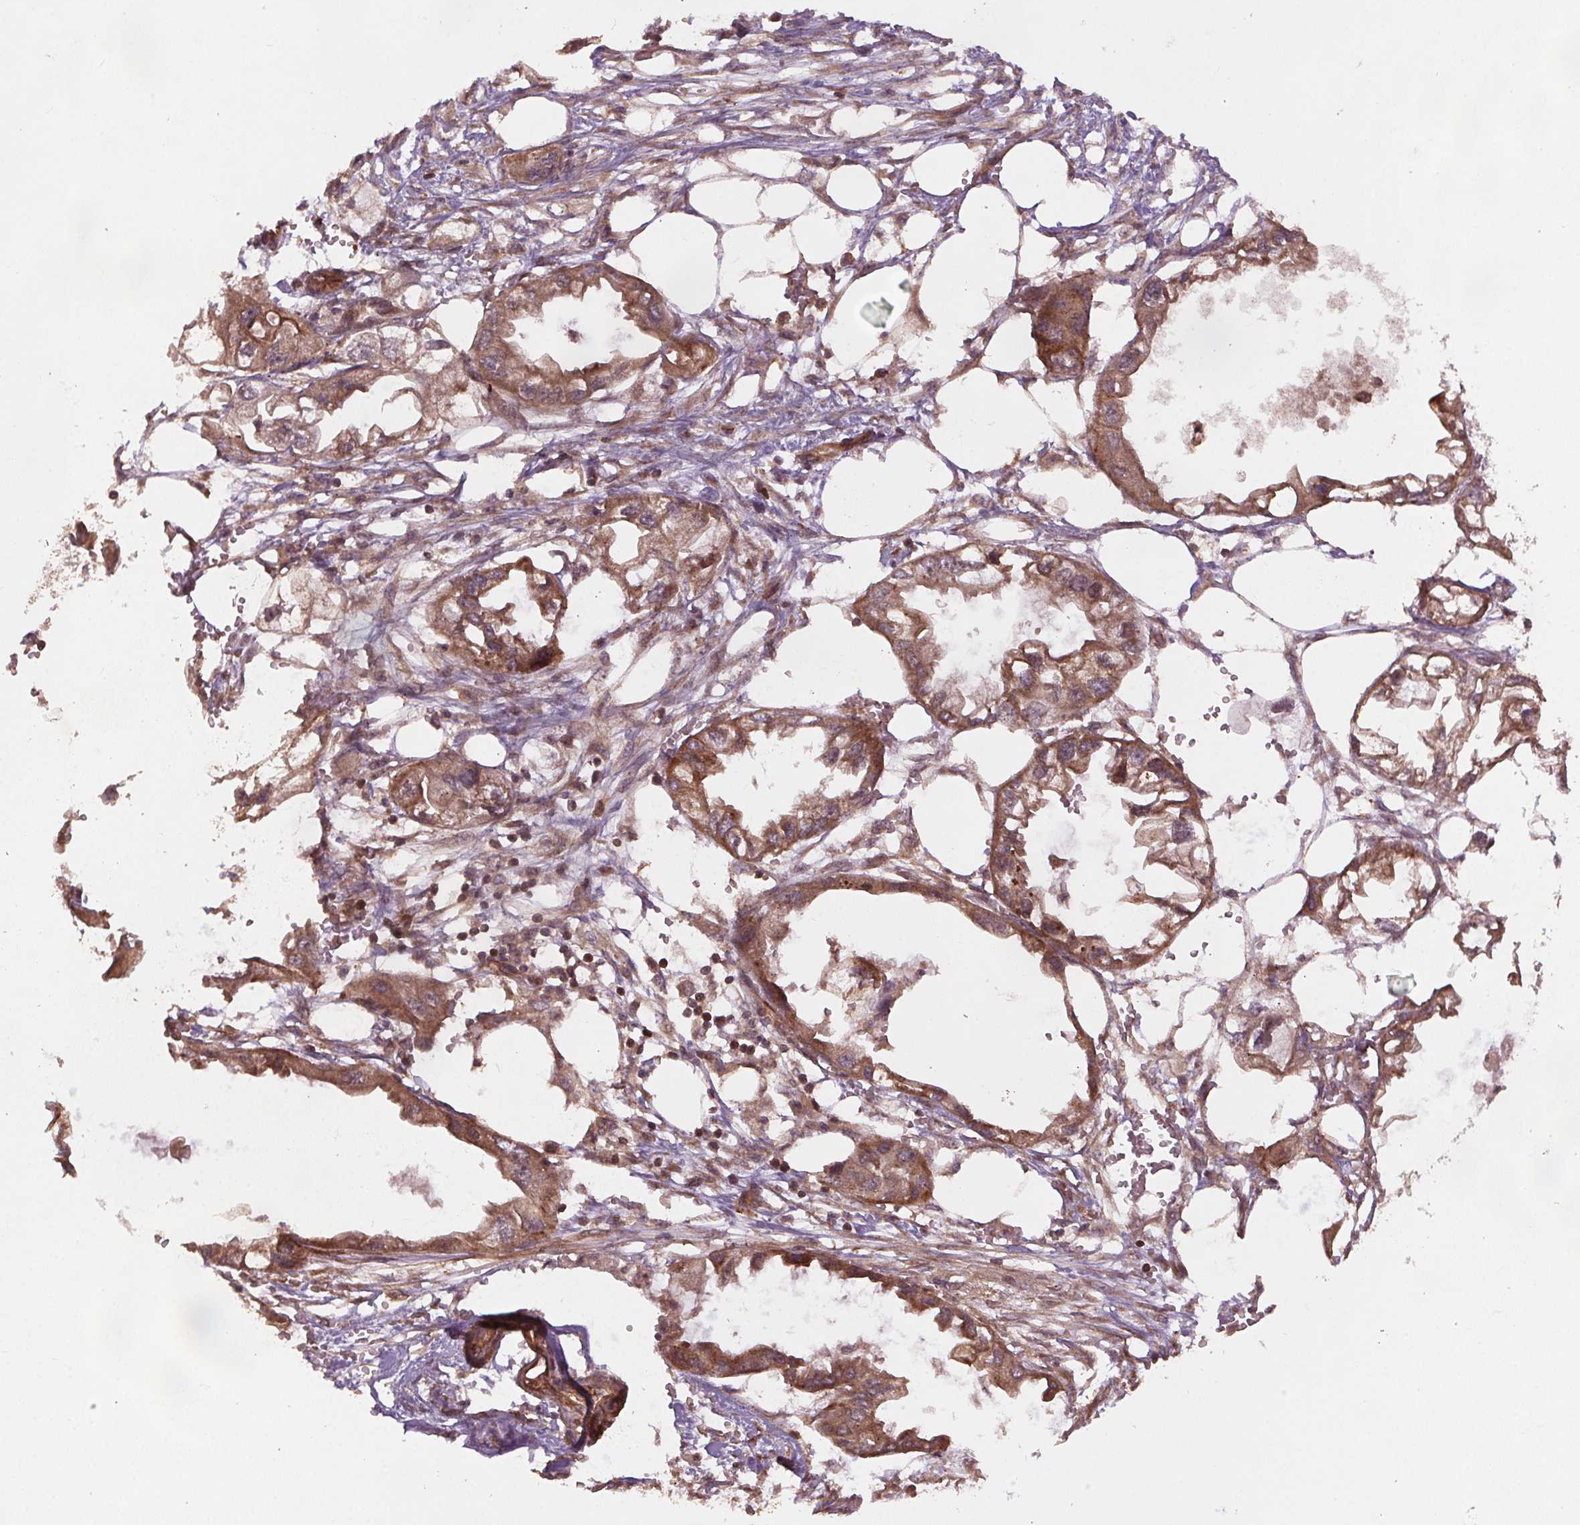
{"staining": {"intensity": "moderate", "quantity": ">75%", "location": "cytoplasmic/membranous"}, "tissue": "endometrial cancer", "cell_type": "Tumor cells", "image_type": "cancer", "snomed": [{"axis": "morphology", "description": "Adenocarcinoma, NOS"}, {"axis": "morphology", "description": "Adenocarcinoma, metastatic, NOS"}, {"axis": "topography", "description": "Adipose tissue"}, {"axis": "topography", "description": "Endometrium"}], "caption": "Human endometrial cancer (metastatic adenocarcinoma) stained with a protein marker demonstrates moderate staining in tumor cells.", "gene": "SEC14L2", "patient": {"sex": "female", "age": 67}}